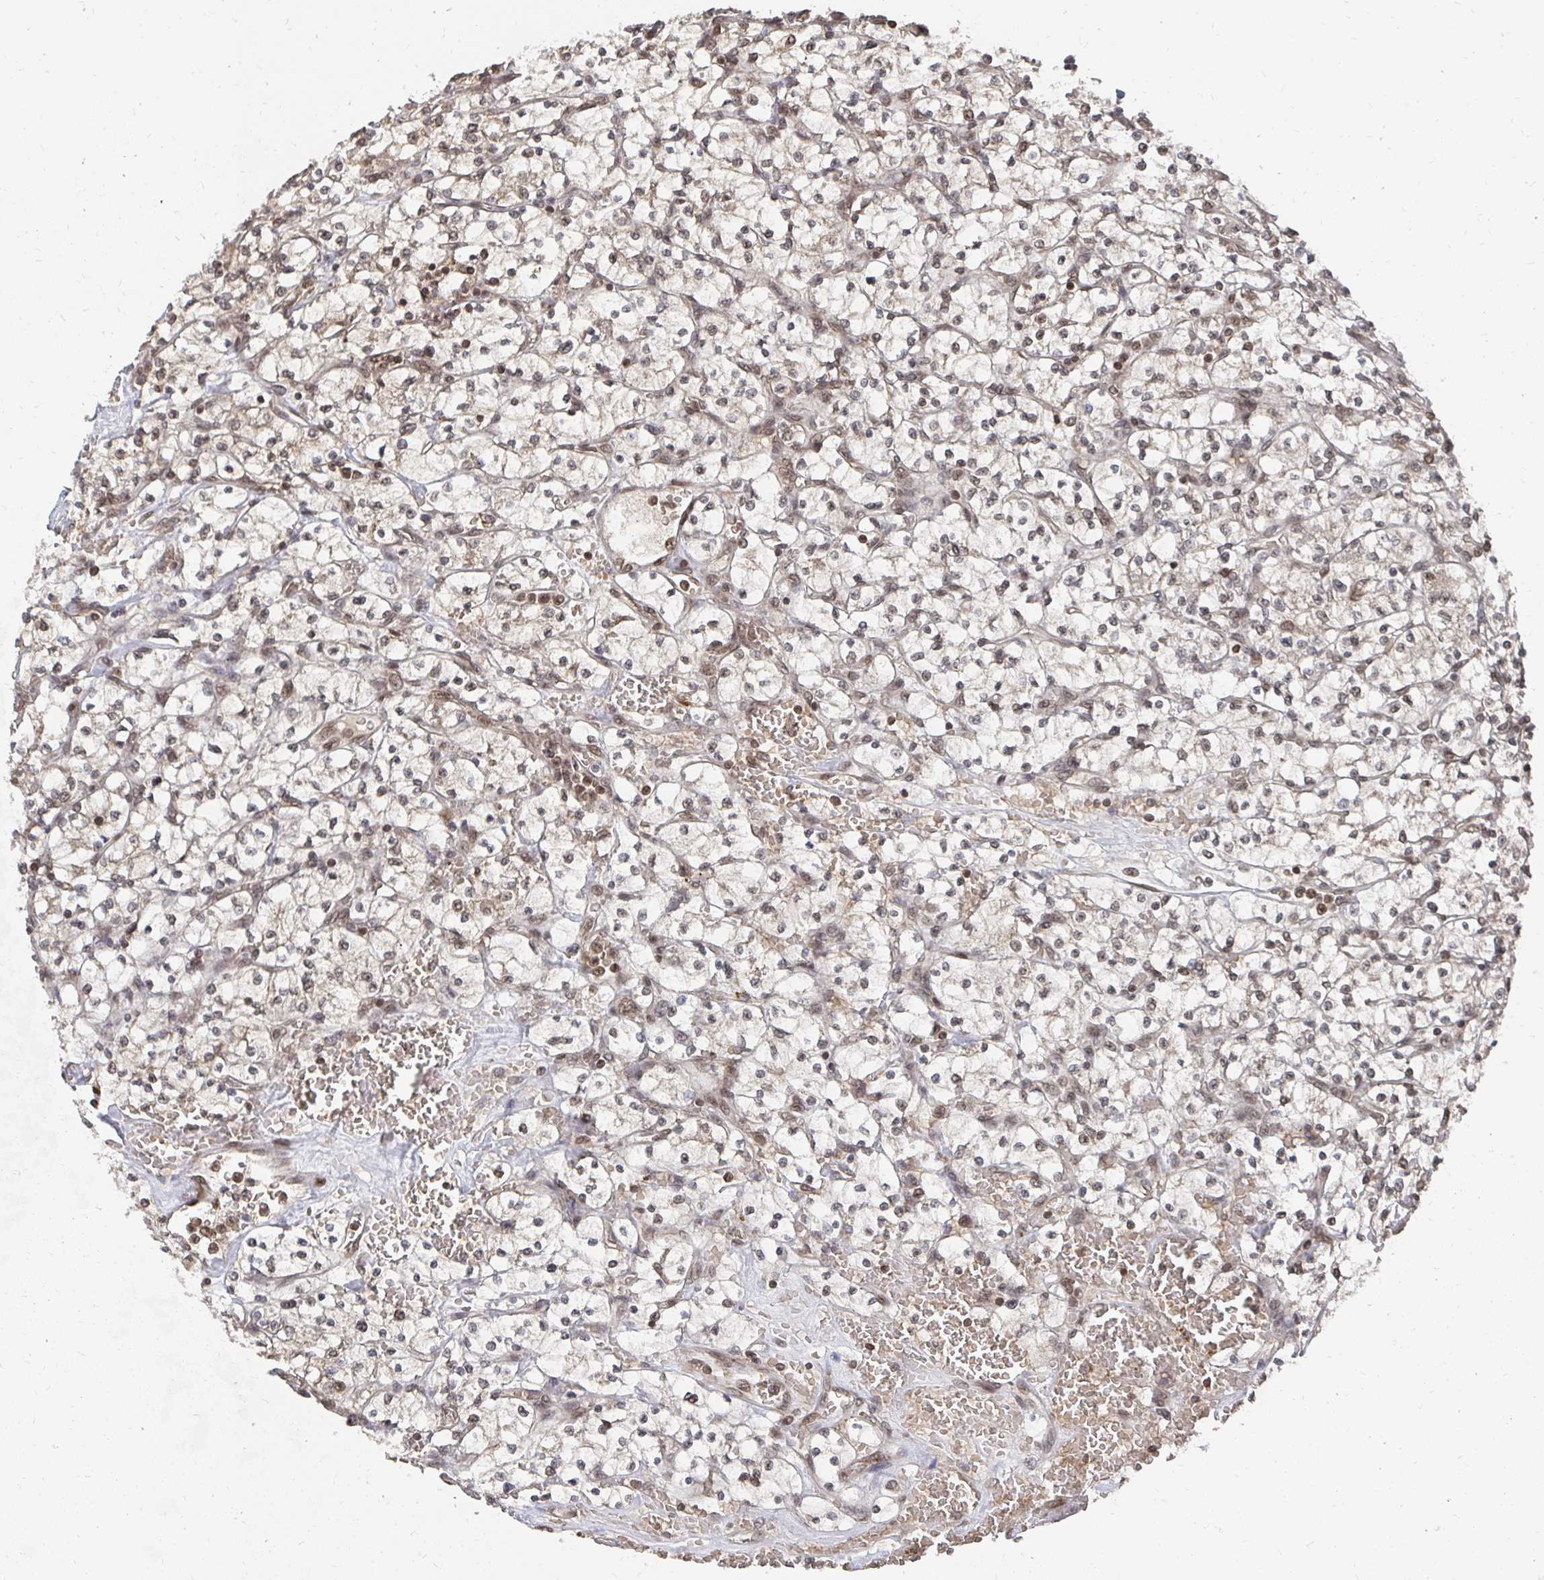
{"staining": {"intensity": "weak", "quantity": "25%-75%", "location": "nuclear"}, "tissue": "renal cancer", "cell_type": "Tumor cells", "image_type": "cancer", "snomed": [{"axis": "morphology", "description": "Adenocarcinoma, NOS"}, {"axis": "topography", "description": "Kidney"}], "caption": "Adenocarcinoma (renal) stained with DAB (3,3'-diaminobenzidine) immunohistochemistry (IHC) displays low levels of weak nuclear staining in approximately 25%-75% of tumor cells. (Stains: DAB (3,3'-diaminobenzidine) in brown, nuclei in blue, Microscopy: brightfield microscopy at high magnification).", "gene": "GTF3C6", "patient": {"sex": "female", "age": 64}}